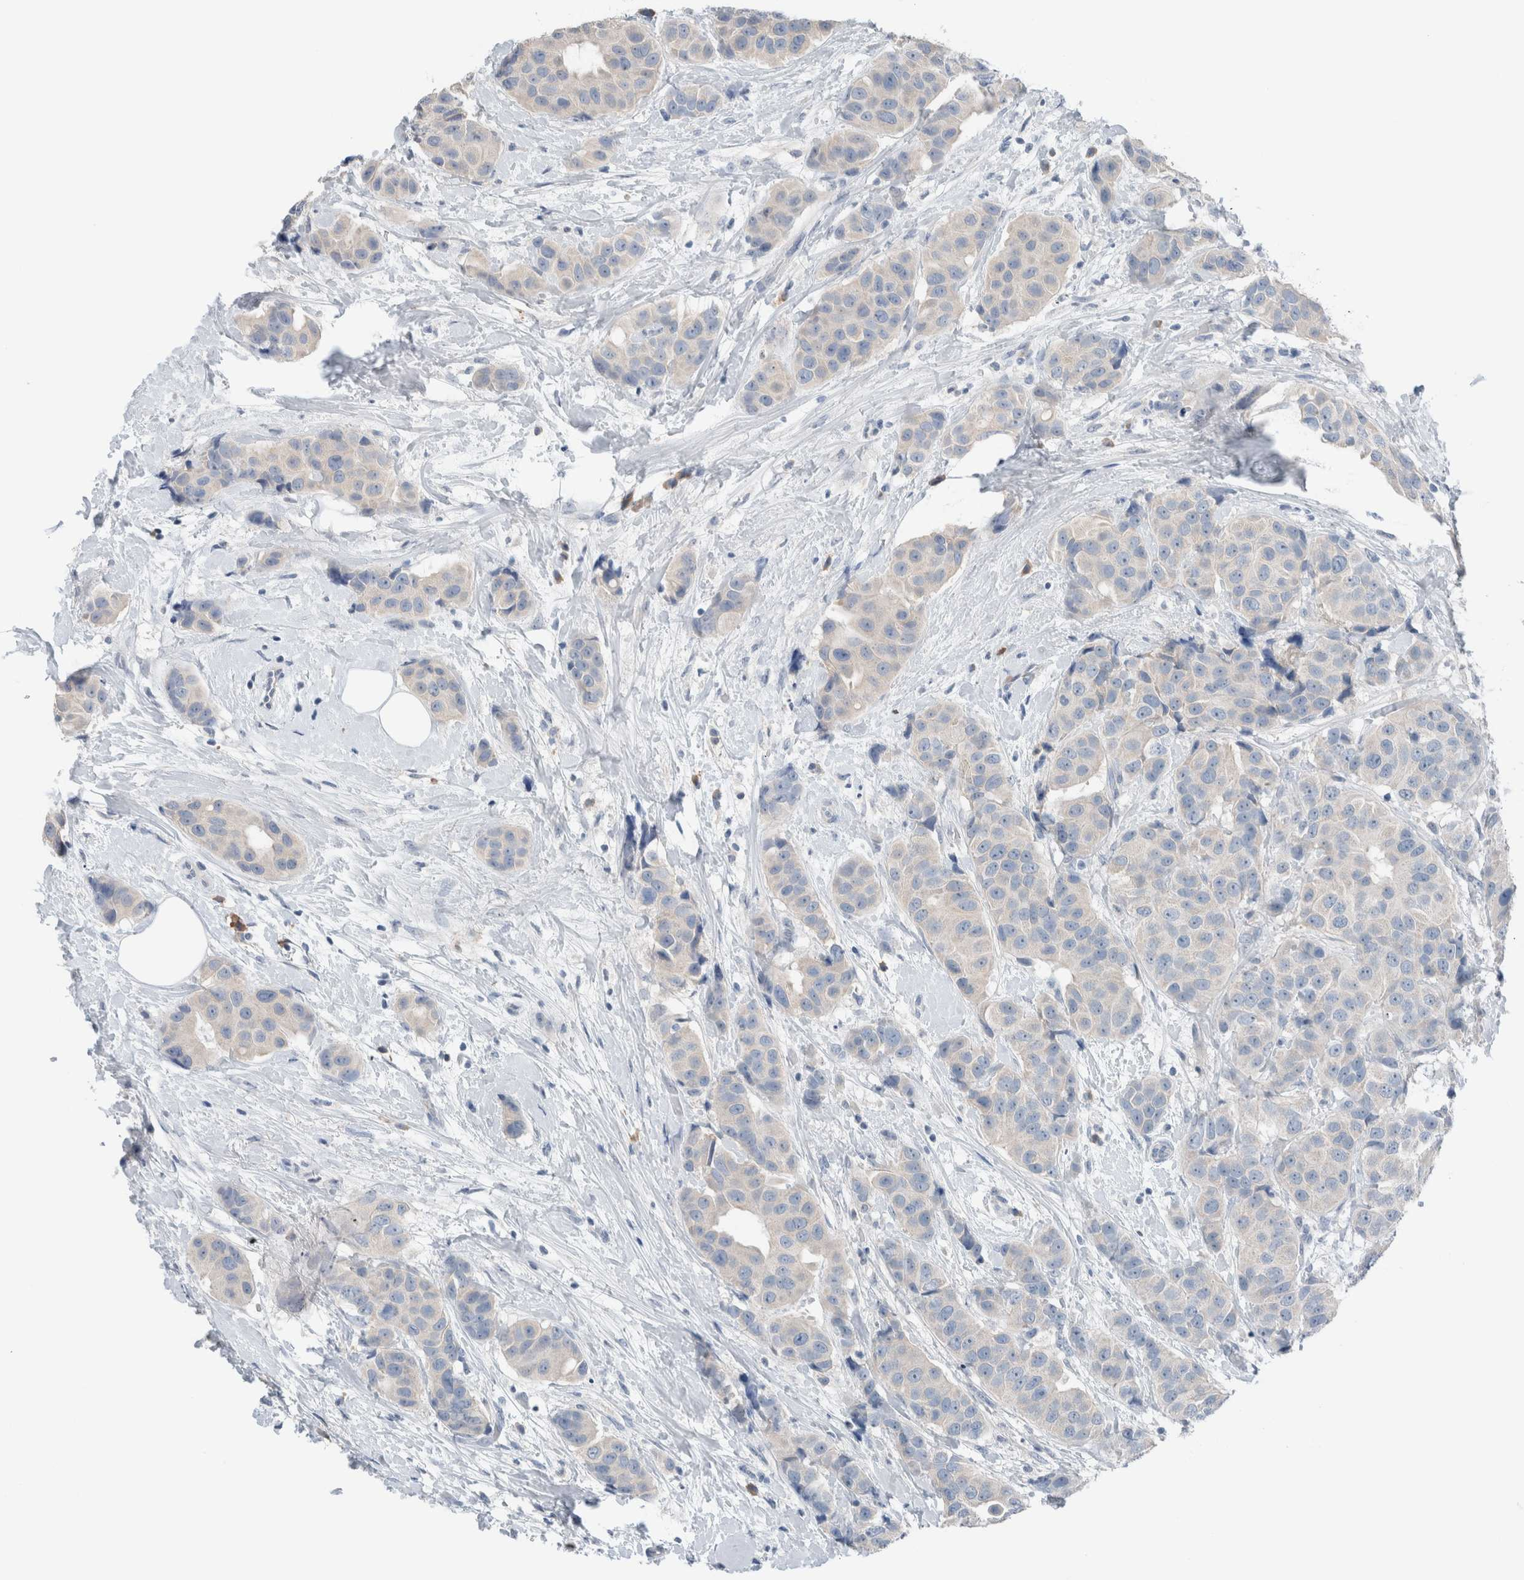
{"staining": {"intensity": "negative", "quantity": "none", "location": "none"}, "tissue": "breast cancer", "cell_type": "Tumor cells", "image_type": "cancer", "snomed": [{"axis": "morphology", "description": "Normal tissue, NOS"}, {"axis": "morphology", "description": "Duct carcinoma"}, {"axis": "topography", "description": "Breast"}], "caption": "This is an immunohistochemistry micrograph of human breast invasive ductal carcinoma. There is no expression in tumor cells.", "gene": "DUOX1", "patient": {"sex": "female", "age": 39}}